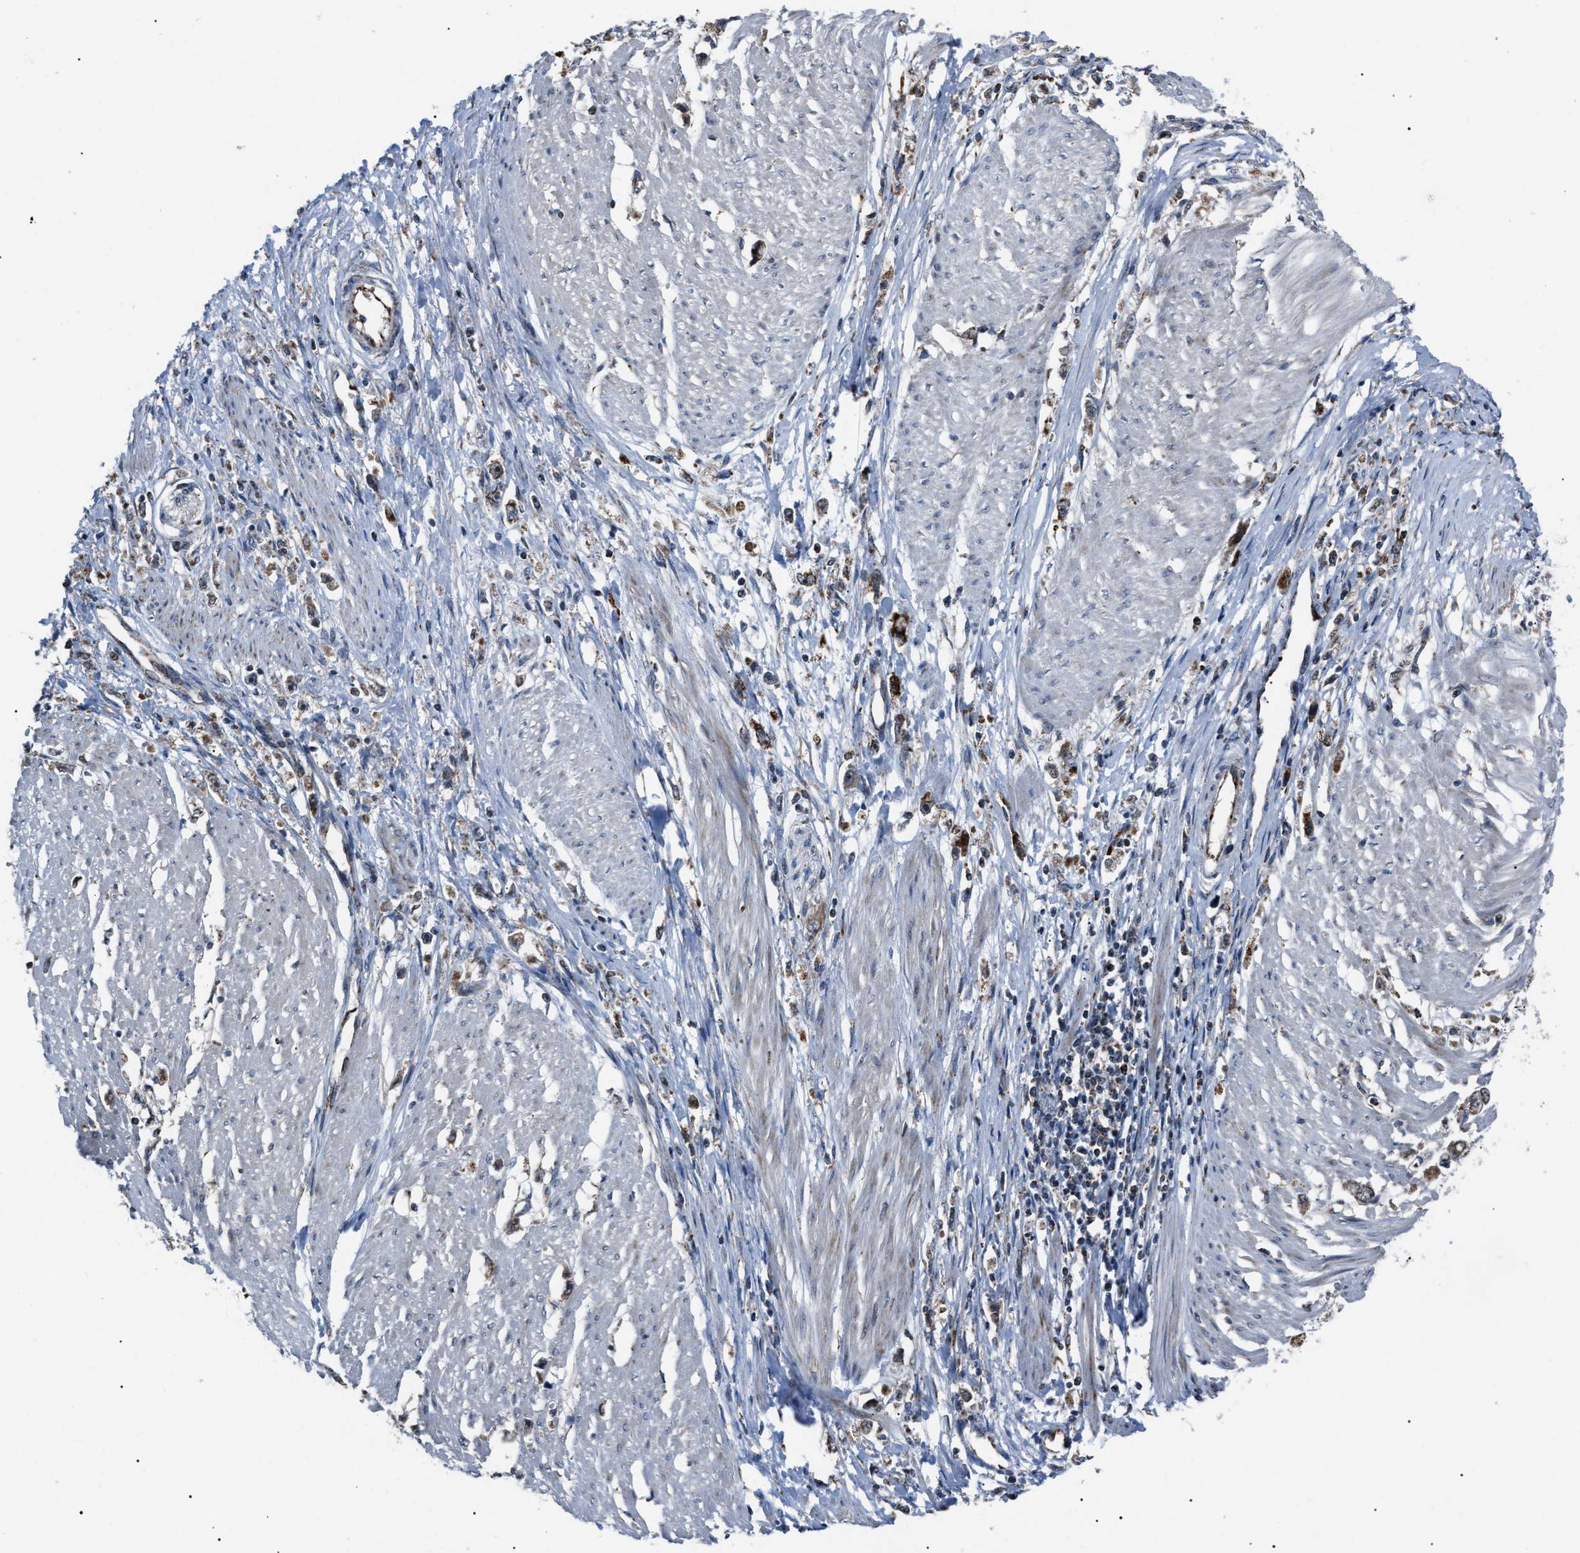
{"staining": {"intensity": "weak", "quantity": ">75%", "location": "cytoplasmic/membranous"}, "tissue": "stomach cancer", "cell_type": "Tumor cells", "image_type": "cancer", "snomed": [{"axis": "morphology", "description": "Adenocarcinoma, NOS"}, {"axis": "topography", "description": "Stomach"}], "caption": "Protein staining by immunohistochemistry exhibits weak cytoplasmic/membranous staining in about >75% of tumor cells in adenocarcinoma (stomach). The protein of interest is stained brown, and the nuclei are stained in blue (DAB (3,3'-diaminobenzidine) IHC with brightfield microscopy, high magnification).", "gene": "AGO2", "patient": {"sex": "female", "age": 59}}